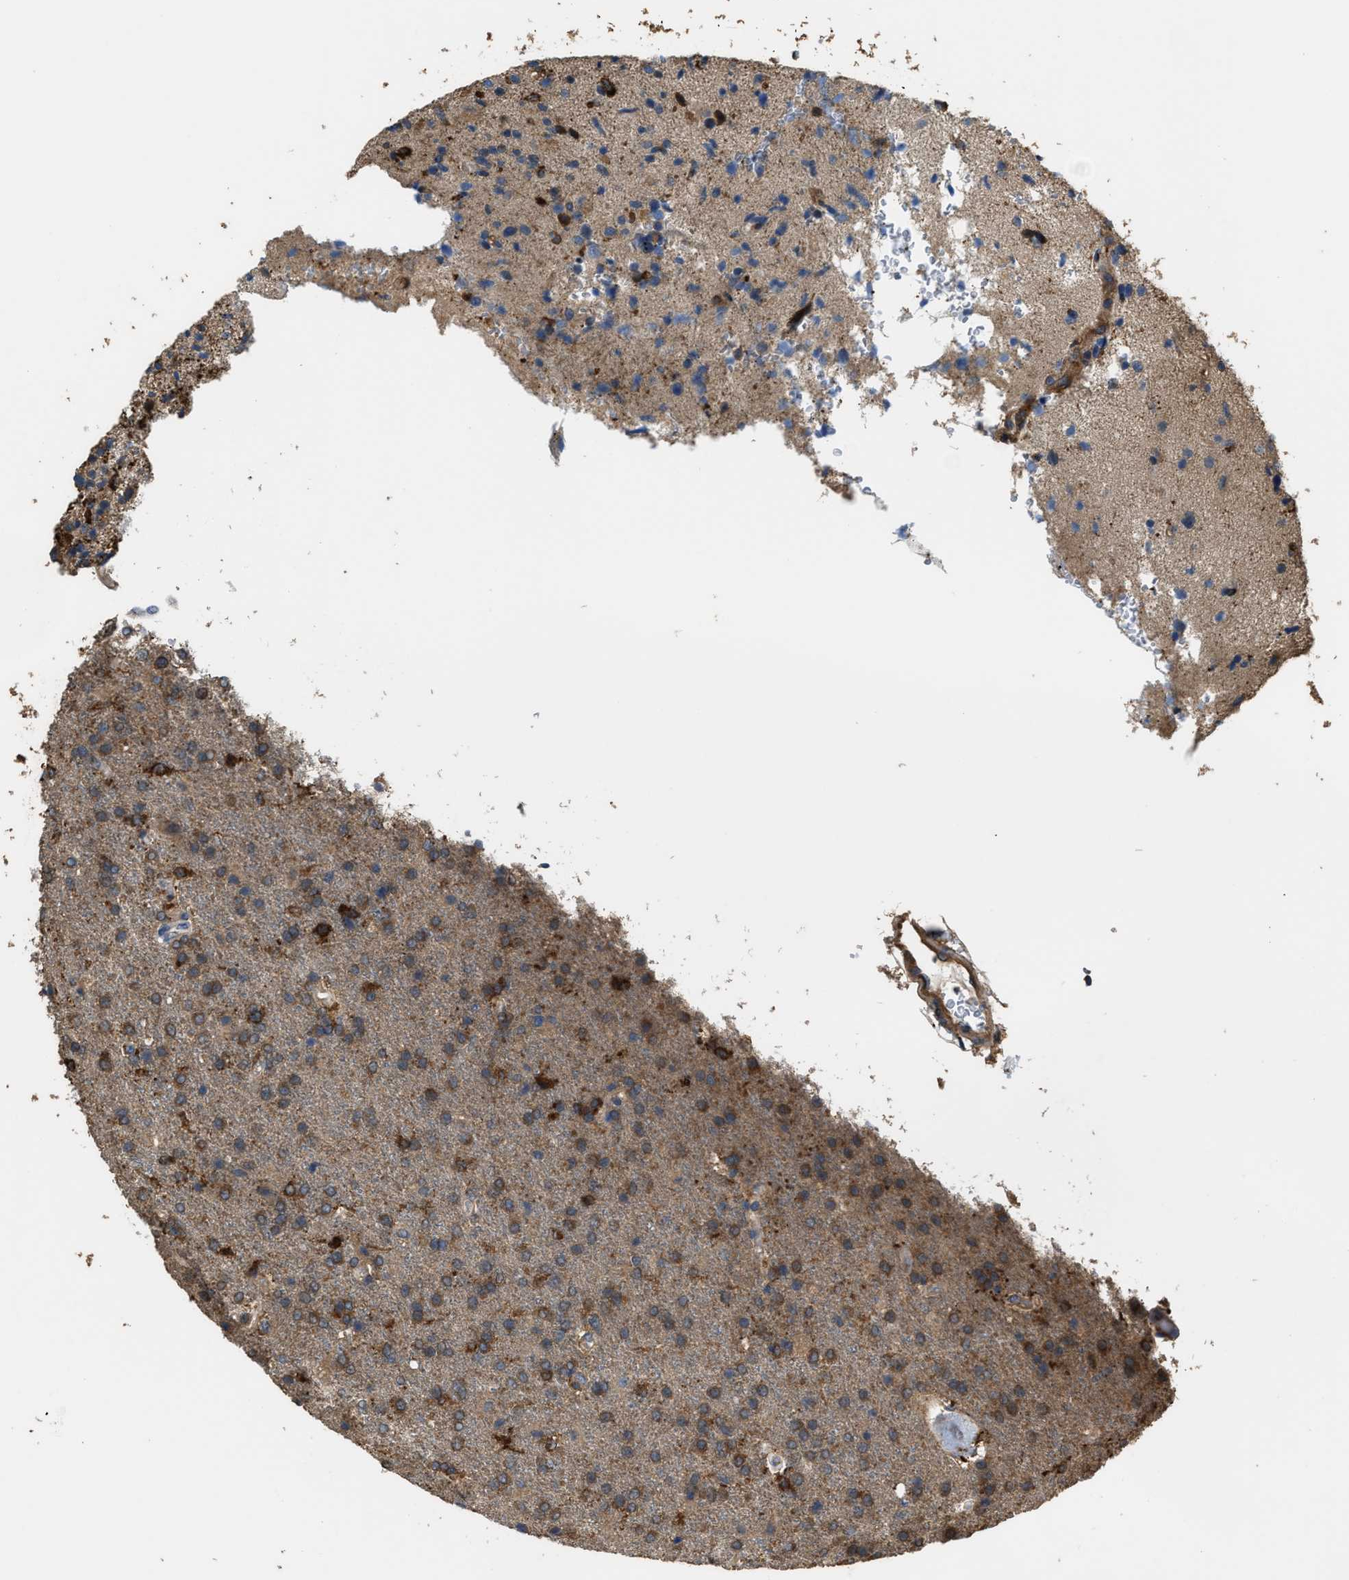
{"staining": {"intensity": "moderate", "quantity": "<25%", "location": "cytoplasmic/membranous"}, "tissue": "glioma", "cell_type": "Tumor cells", "image_type": "cancer", "snomed": [{"axis": "morphology", "description": "Glioma, malignant, High grade"}, {"axis": "topography", "description": "Brain"}], "caption": "The image shows immunohistochemical staining of high-grade glioma (malignant). There is moderate cytoplasmic/membranous positivity is identified in about <25% of tumor cells.", "gene": "ATIC", "patient": {"sex": "male", "age": 72}}